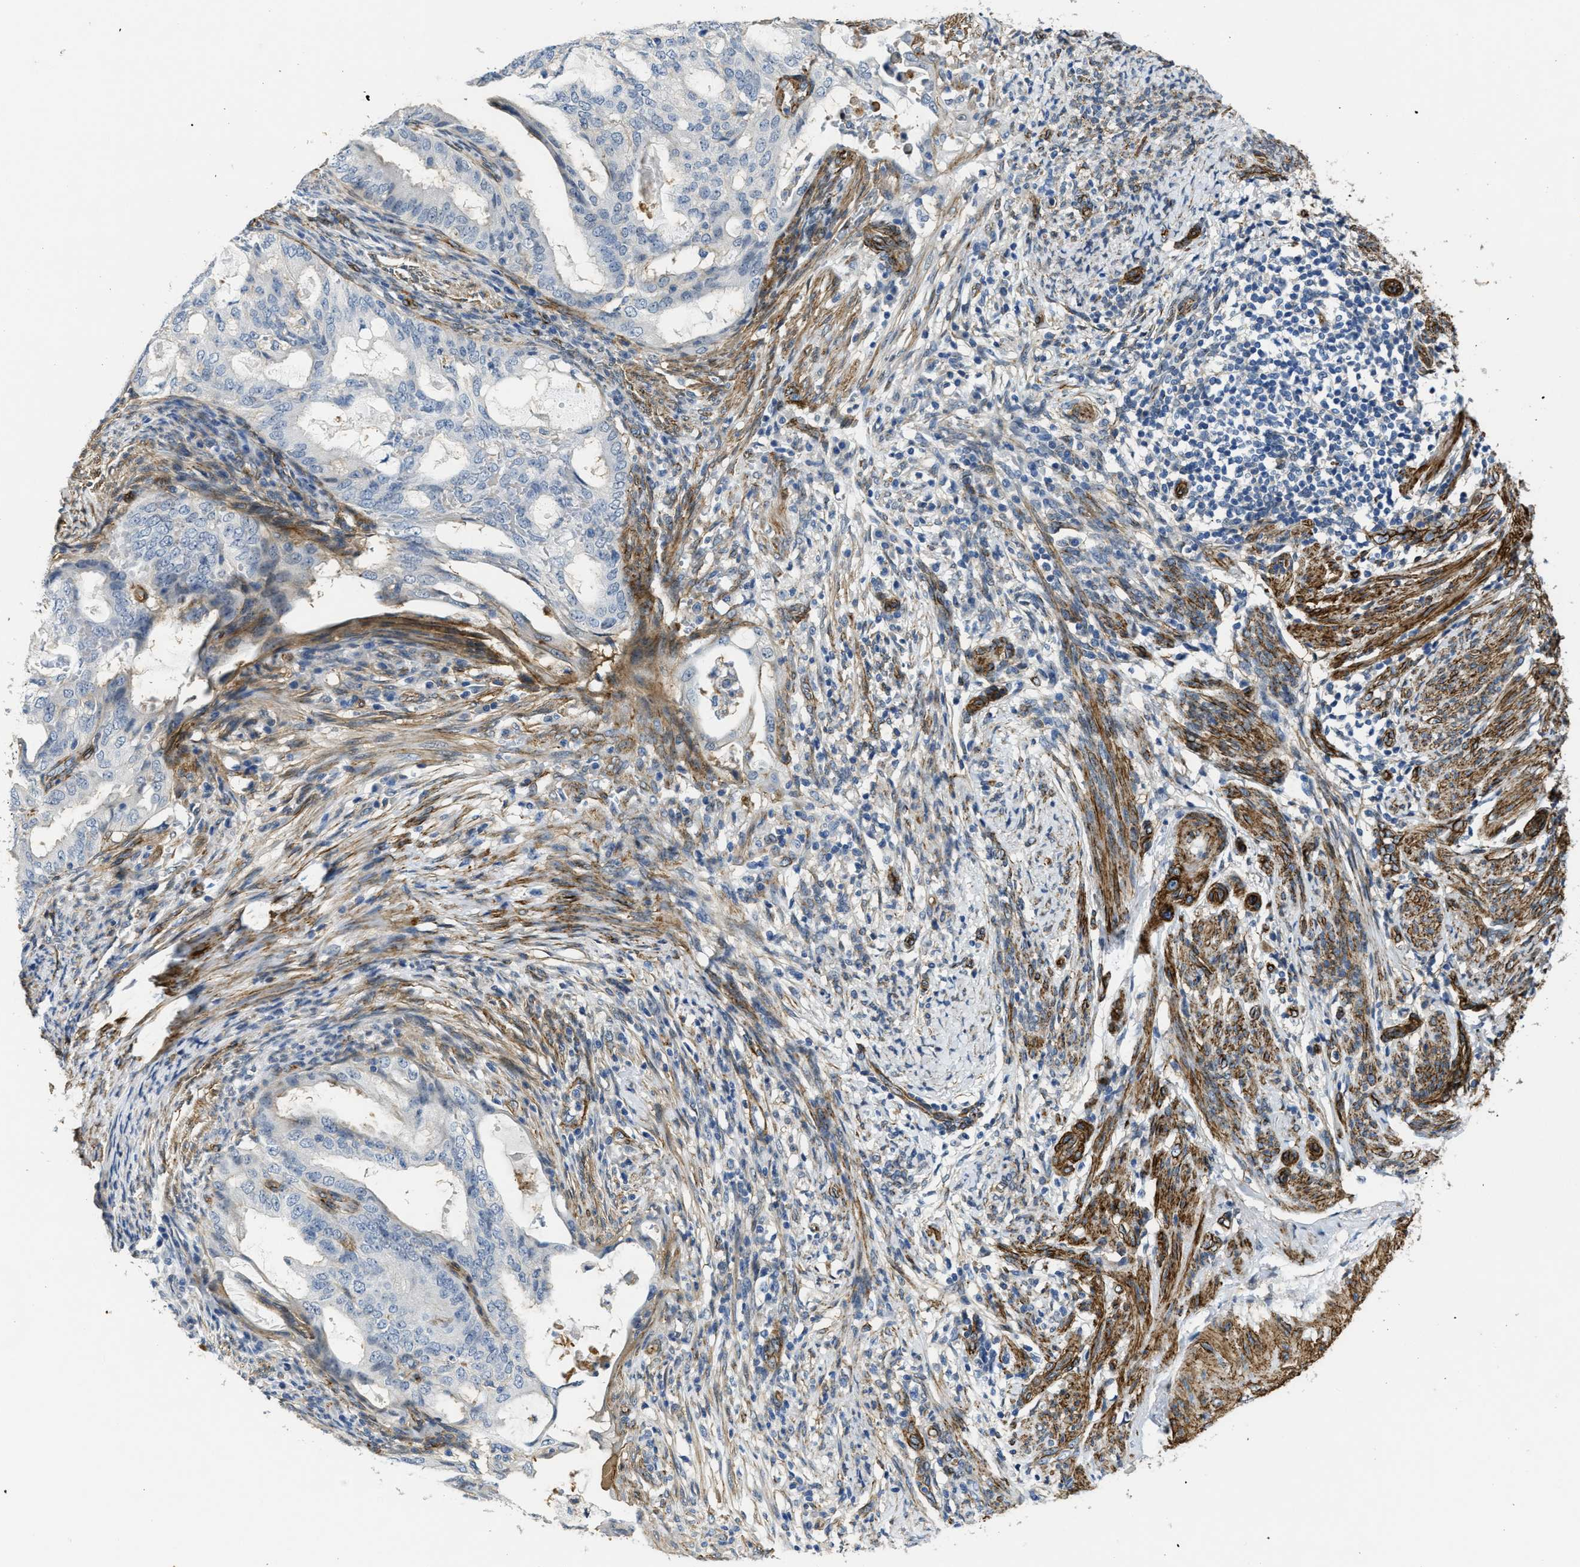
{"staining": {"intensity": "negative", "quantity": "none", "location": "none"}, "tissue": "endometrial cancer", "cell_type": "Tumor cells", "image_type": "cancer", "snomed": [{"axis": "morphology", "description": "Adenocarcinoma, NOS"}, {"axis": "topography", "description": "Endometrium"}], "caption": "The IHC histopathology image has no significant positivity in tumor cells of endometrial cancer tissue.", "gene": "NAB1", "patient": {"sex": "female", "age": 58}}